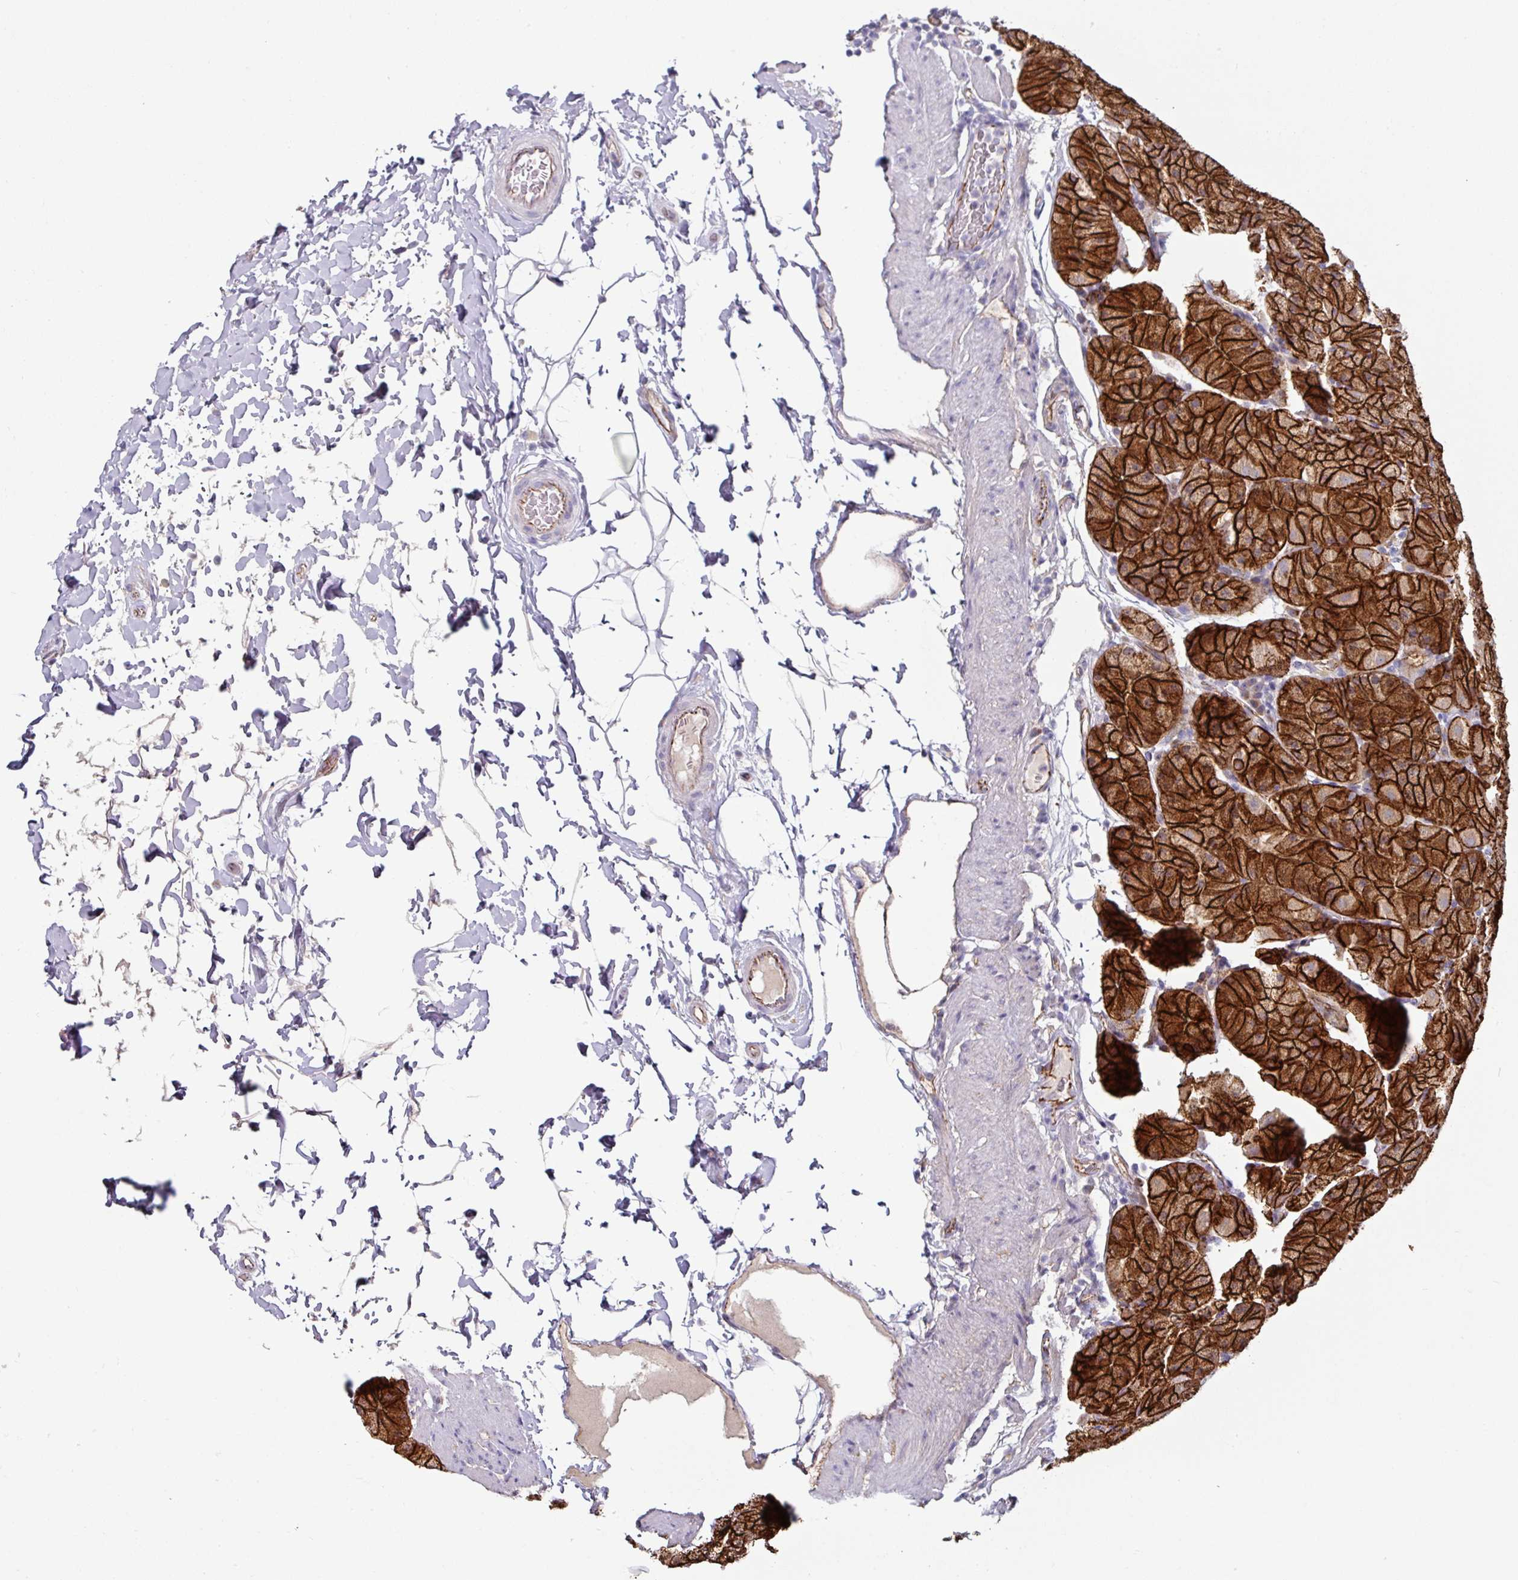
{"staining": {"intensity": "strong", "quantity": ">75%", "location": "cytoplasmic/membranous"}, "tissue": "stomach", "cell_type": "Glandular cells", "image_type": "normal", "snomed": [{"axis": "morphology", "description": "Normal tissue, NOS"}, {"axis": "topography", "description": "Stomach, upper"}, {"axis": "topography", "description": "Stomach, lower"}], "caption": "Stomach was stained to show a protein in brown. There is high levels of strong cytoplasmic/membranous positivity in about >75% of glandular cells. (Stains: DAB (3,3'-diaminobenzidine) in brown, nuclei in blue, Microscopy: brightfield microscopy at high magnification).", "gene": "JUP", "patient": {"sex": "male", "age": 67}}